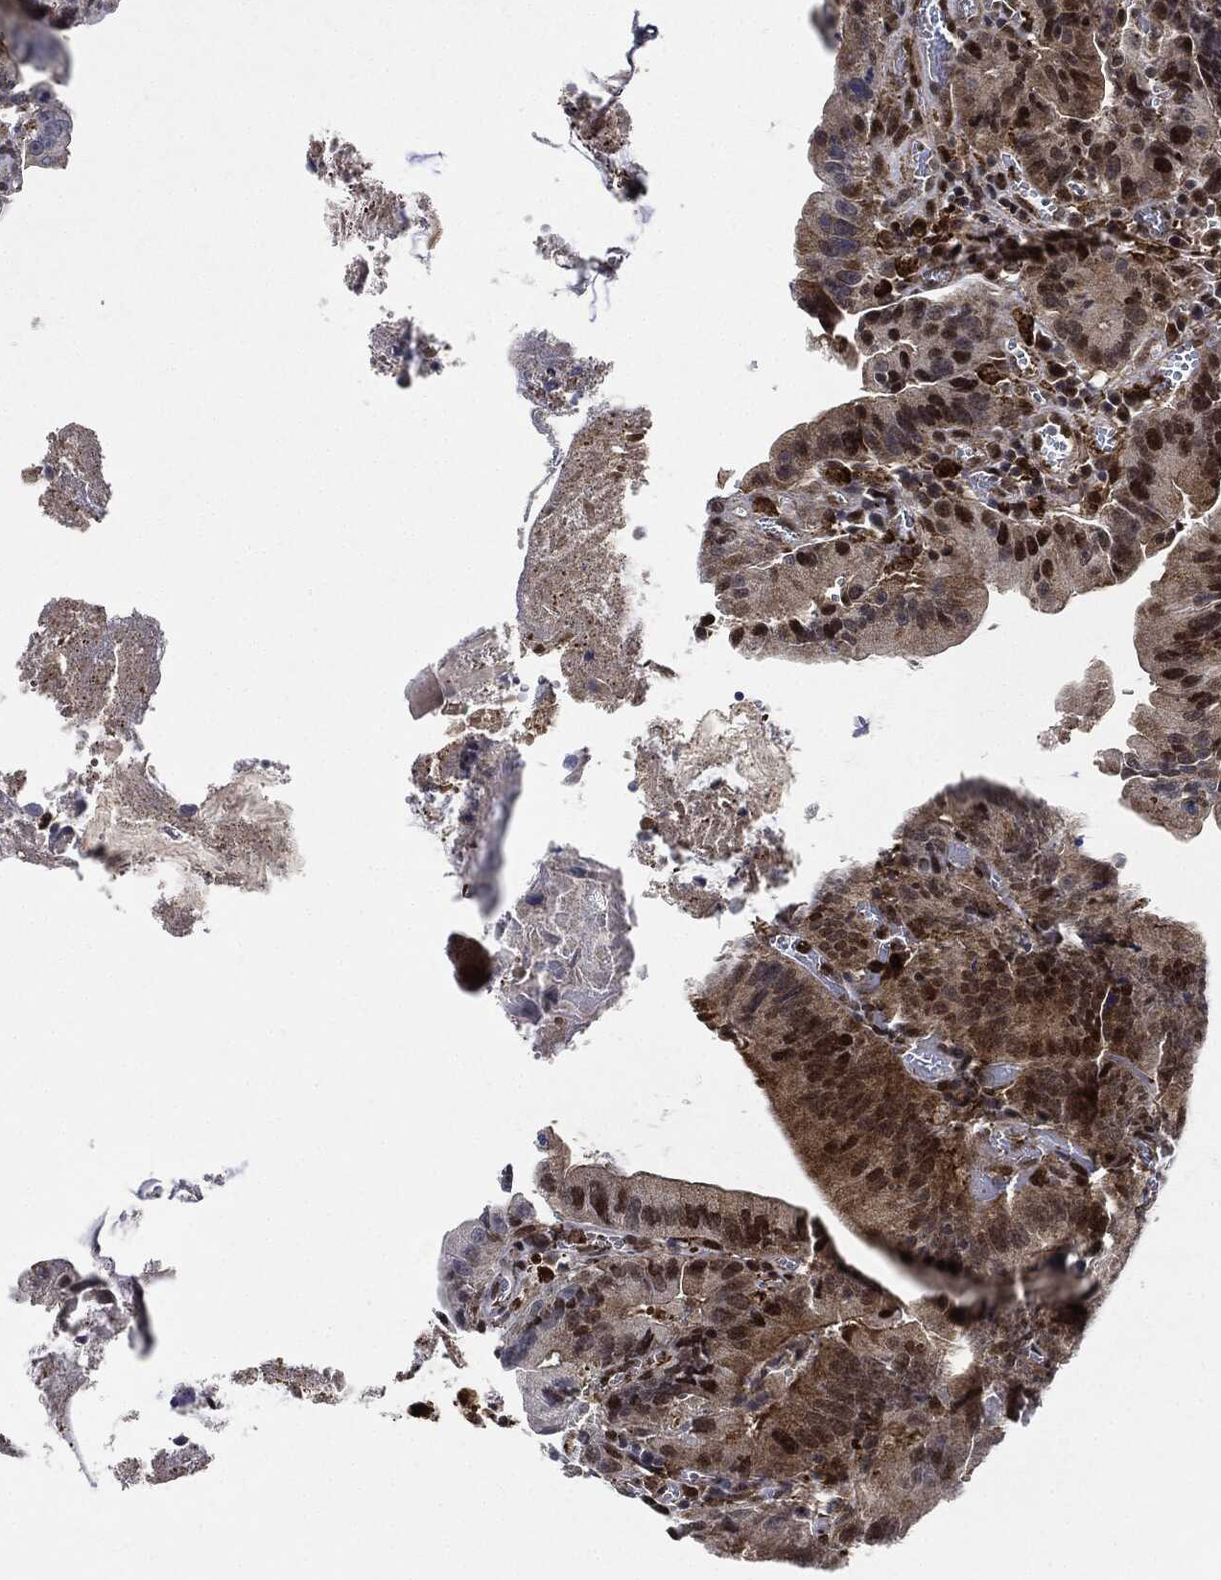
{"staining": {"intensity": "moderate", "quantity": "<25%", "location": "cytoplasmic/membranous,nuclear"}, "tissue": "colorectal cancer", "cell_type": "Tumor cells", "image_type": "cancer", "snomed": [{"axis": "morphology", "description": "Adenocarcinoma, NOS"}, {"axis": "topography", "description": "Colon"}], "caption": "Moderate cytoplasmic/membranous and nuclear expression for a protein is seen in approximately <25% of tumor cells of adenocarcinoma (colorectal) using IHC.", "gene": "NANOS3", "patient": {"sex": "female", "age": 86}}